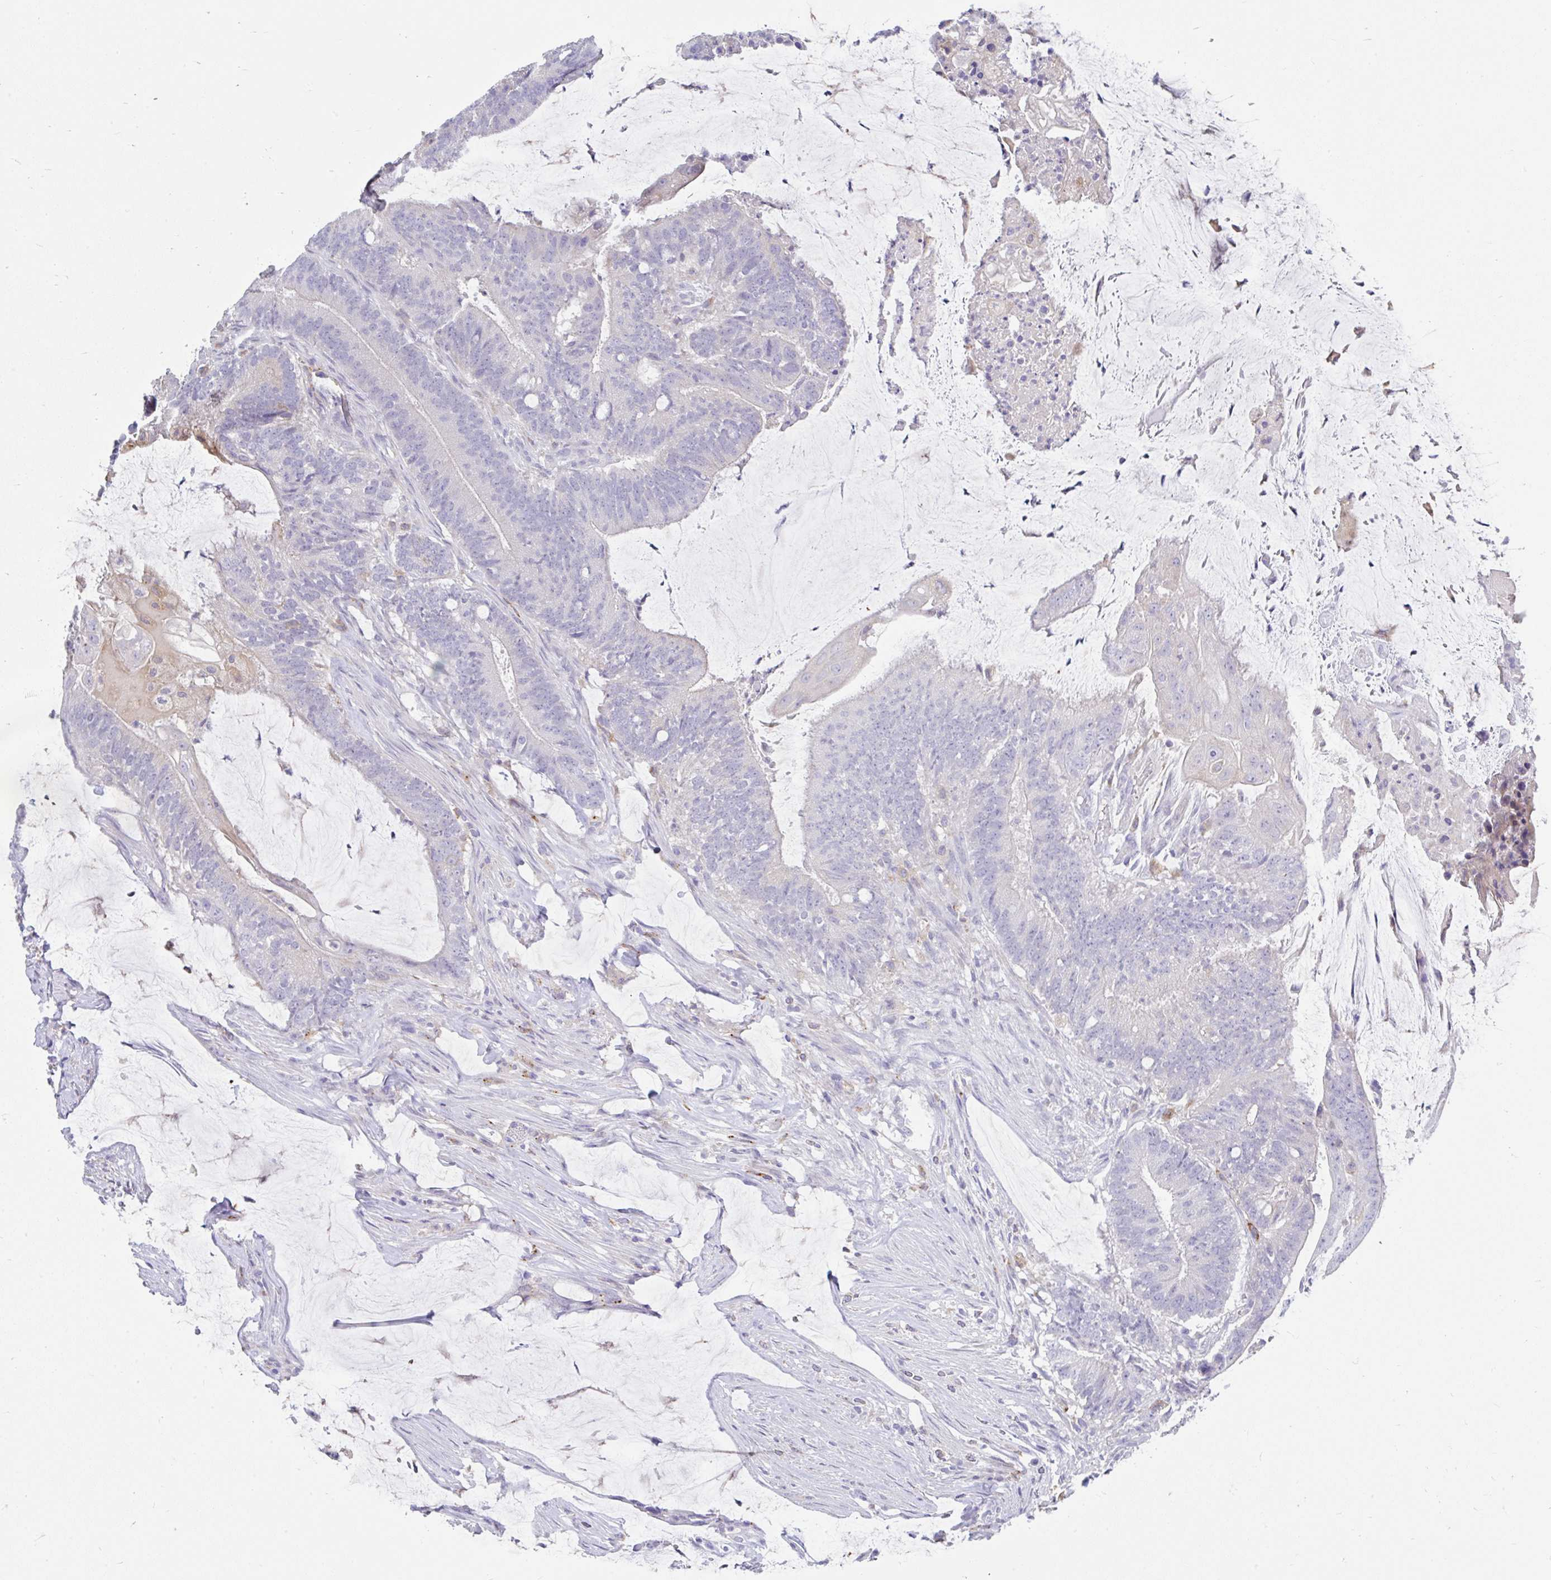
{"staining": {"intensity": "negative", "quantity": "none", "location": "none"}, "tissue": "colorectal cancer", "cell_type": "Tumor cells", "image_type": "cancer", "snomed": [{"axis": "morphology", "description": "Adenocarcinoma, NOS"}, {"axis": "topography", "description": "Colon"}], "caption": "Colorectal cancer (adenocarcinoma) was stained to show a protein in brown. There is no significant expression in tumor cells.", "gene": "ZNF33A", "patient": {"sex": "female", "age": 43}}